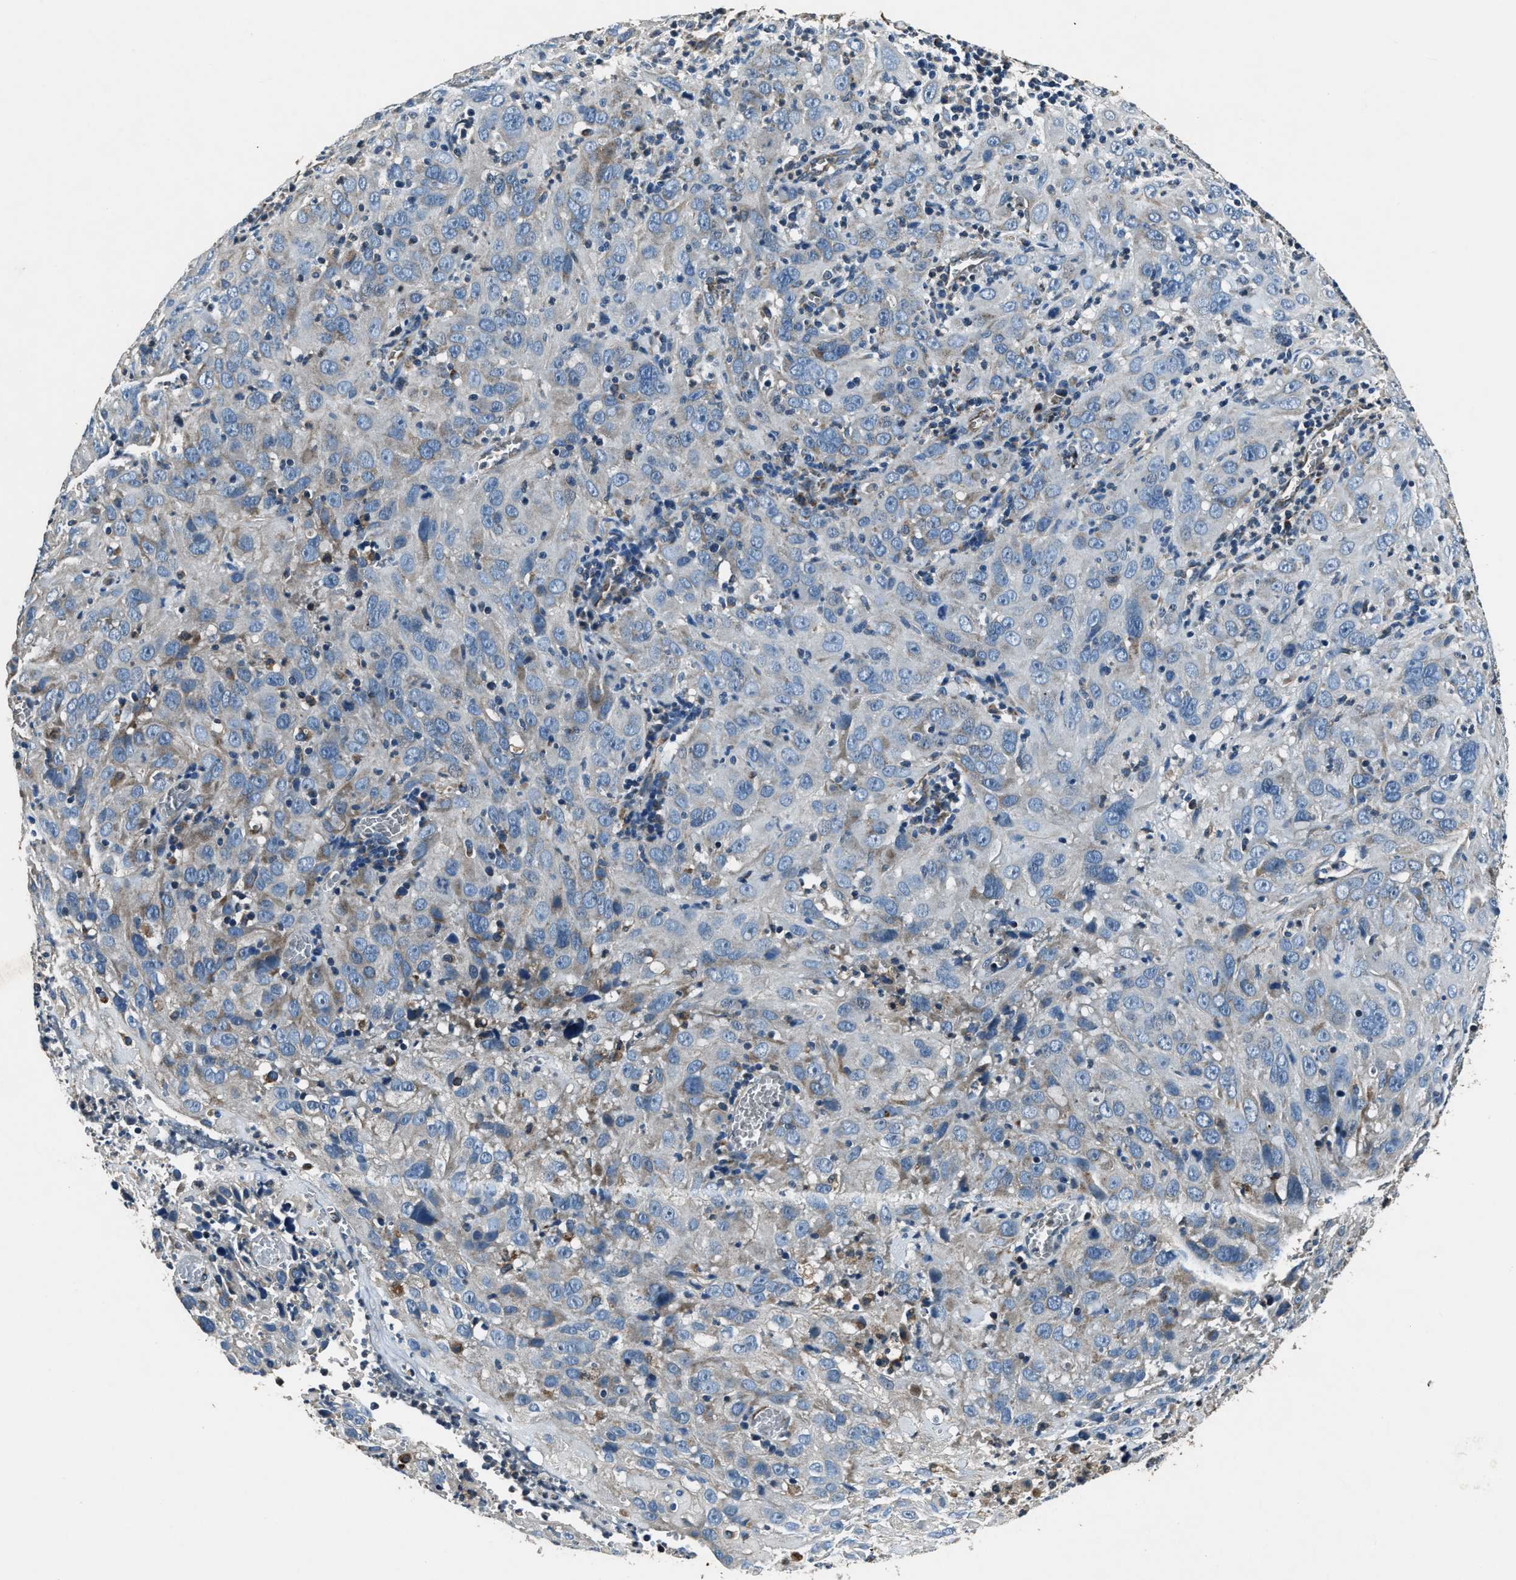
{"staining": {"intensity": "weak", "quantity": "<25%", "location": "cytoplasmic/membranous"}, "tissue": "cervical cancer", "cell_type": "Tumor cells", "image_type": "cancer", "snomed": [{"axis": "morphology", "description": "Squamous cell carcinoma, NOS"}, {"axis": "topography", "description": "Cervix"}], "caption": "Immunohistochemical staining of cervical squamous cell carcinoma displays no significant expression in tumor cells.", "gene": "OGDH", "patient": {"sex": "female", "age": 32}}